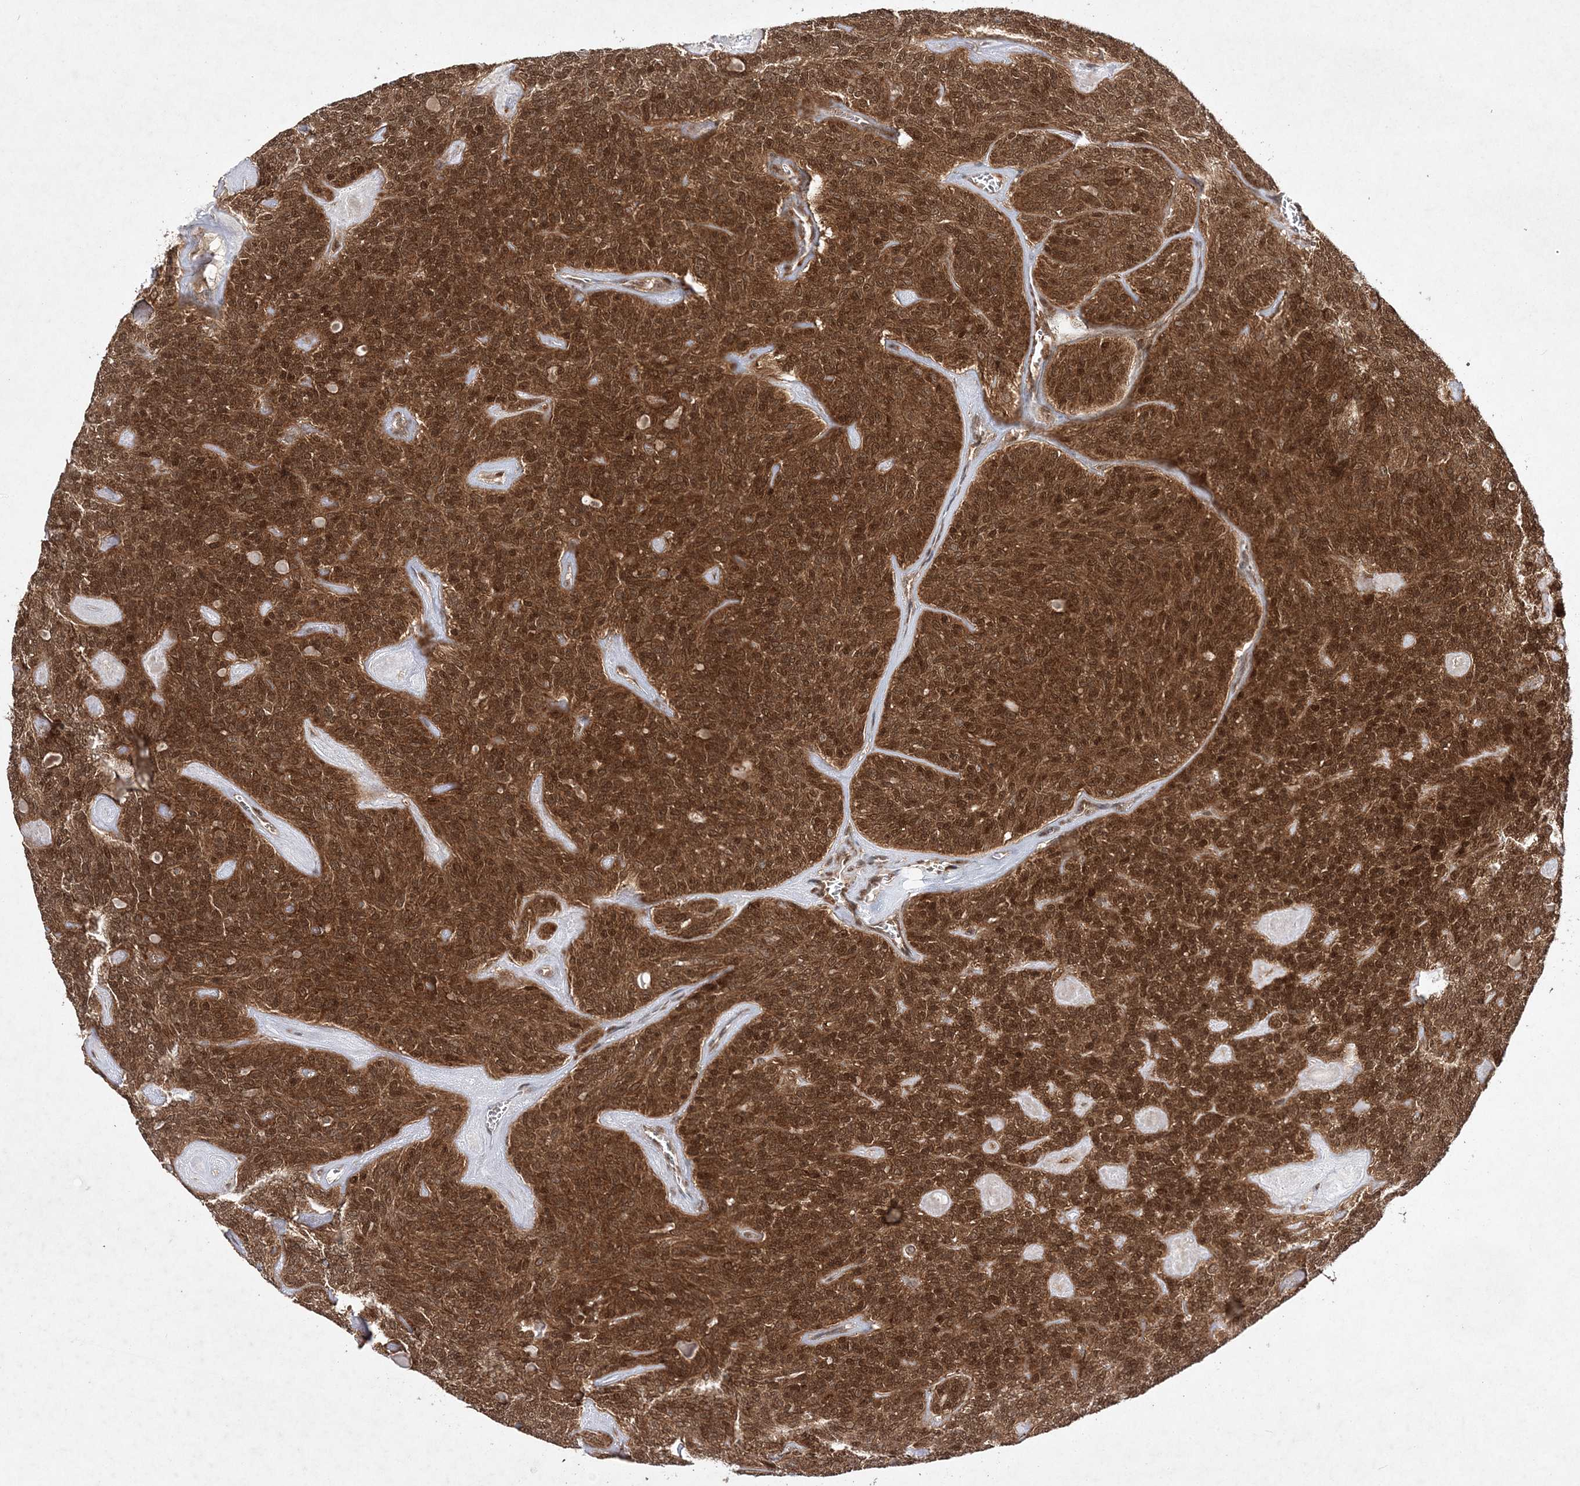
{"staining": {"intensity": "moderate", "quantity": ">75%", "location": "cytoplasmic/membranous,nuclear"}, "tissue": "head and neck cancer", "cell_type": "Tumor cells", "image_type": "cancer", "snomed": [{"axis": "morphology", "description": "Adenocarcinoma, NOS"}, {"axis": "topography", "description": "Head-Neck"}], "caption": "Moderate cytoplasmic/membranous and nuclear expression for a protein is appreciated in approximately >75% of tumor cells of head and neck adenocarcinoma using immunohistochemistry (IHC).", "gene": "NIF3L1", "patient": {"sex": "male", "age": 66}}